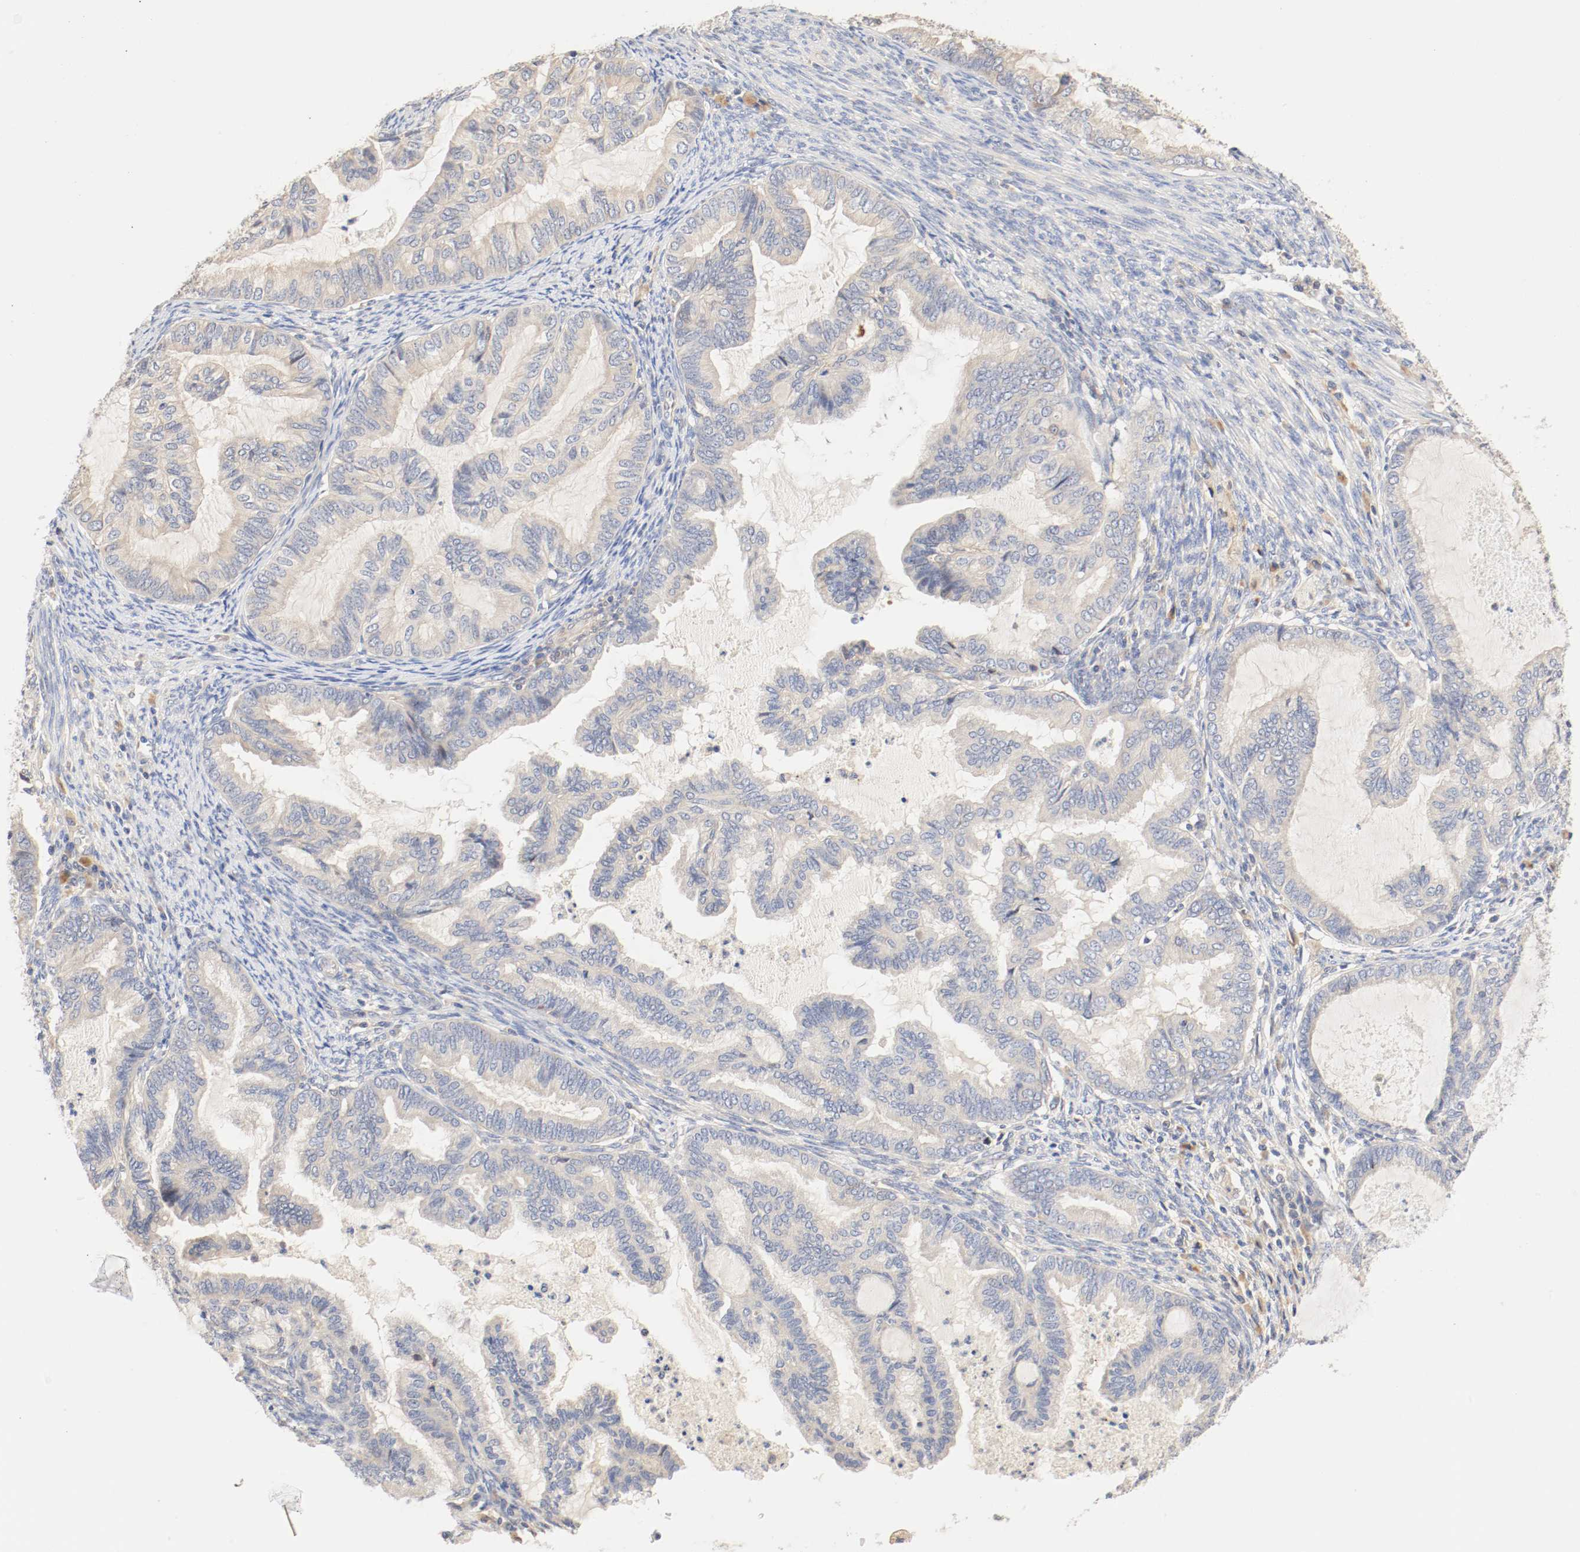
{"staining": {"intensity": "moderate", "quantity": "25%-75%", "location": "cytoplasmic/membranous"}, "tissue": "cervical cancer", "cell_type": "Tumor cells", "image_type": "cancer", "snomed": [{"axis": "morphology", "description": "Normal tissue, NOS"}, {"axis": "morphology", "description": "Adenocarcinoma, NOS"}, {"axis": "topography", "description": "Cervix"}, {"axis": "topography", "description": "Endometrium"}], "caption": "Moderate cytoplasmic/membranous expression for a protein is appreciated in about 25%-75% of tumor cells of cervical cancer using immunohistochemistry (IHC).", "gene": "GIT1", "patient": {"sex": "female", "age": 86}}